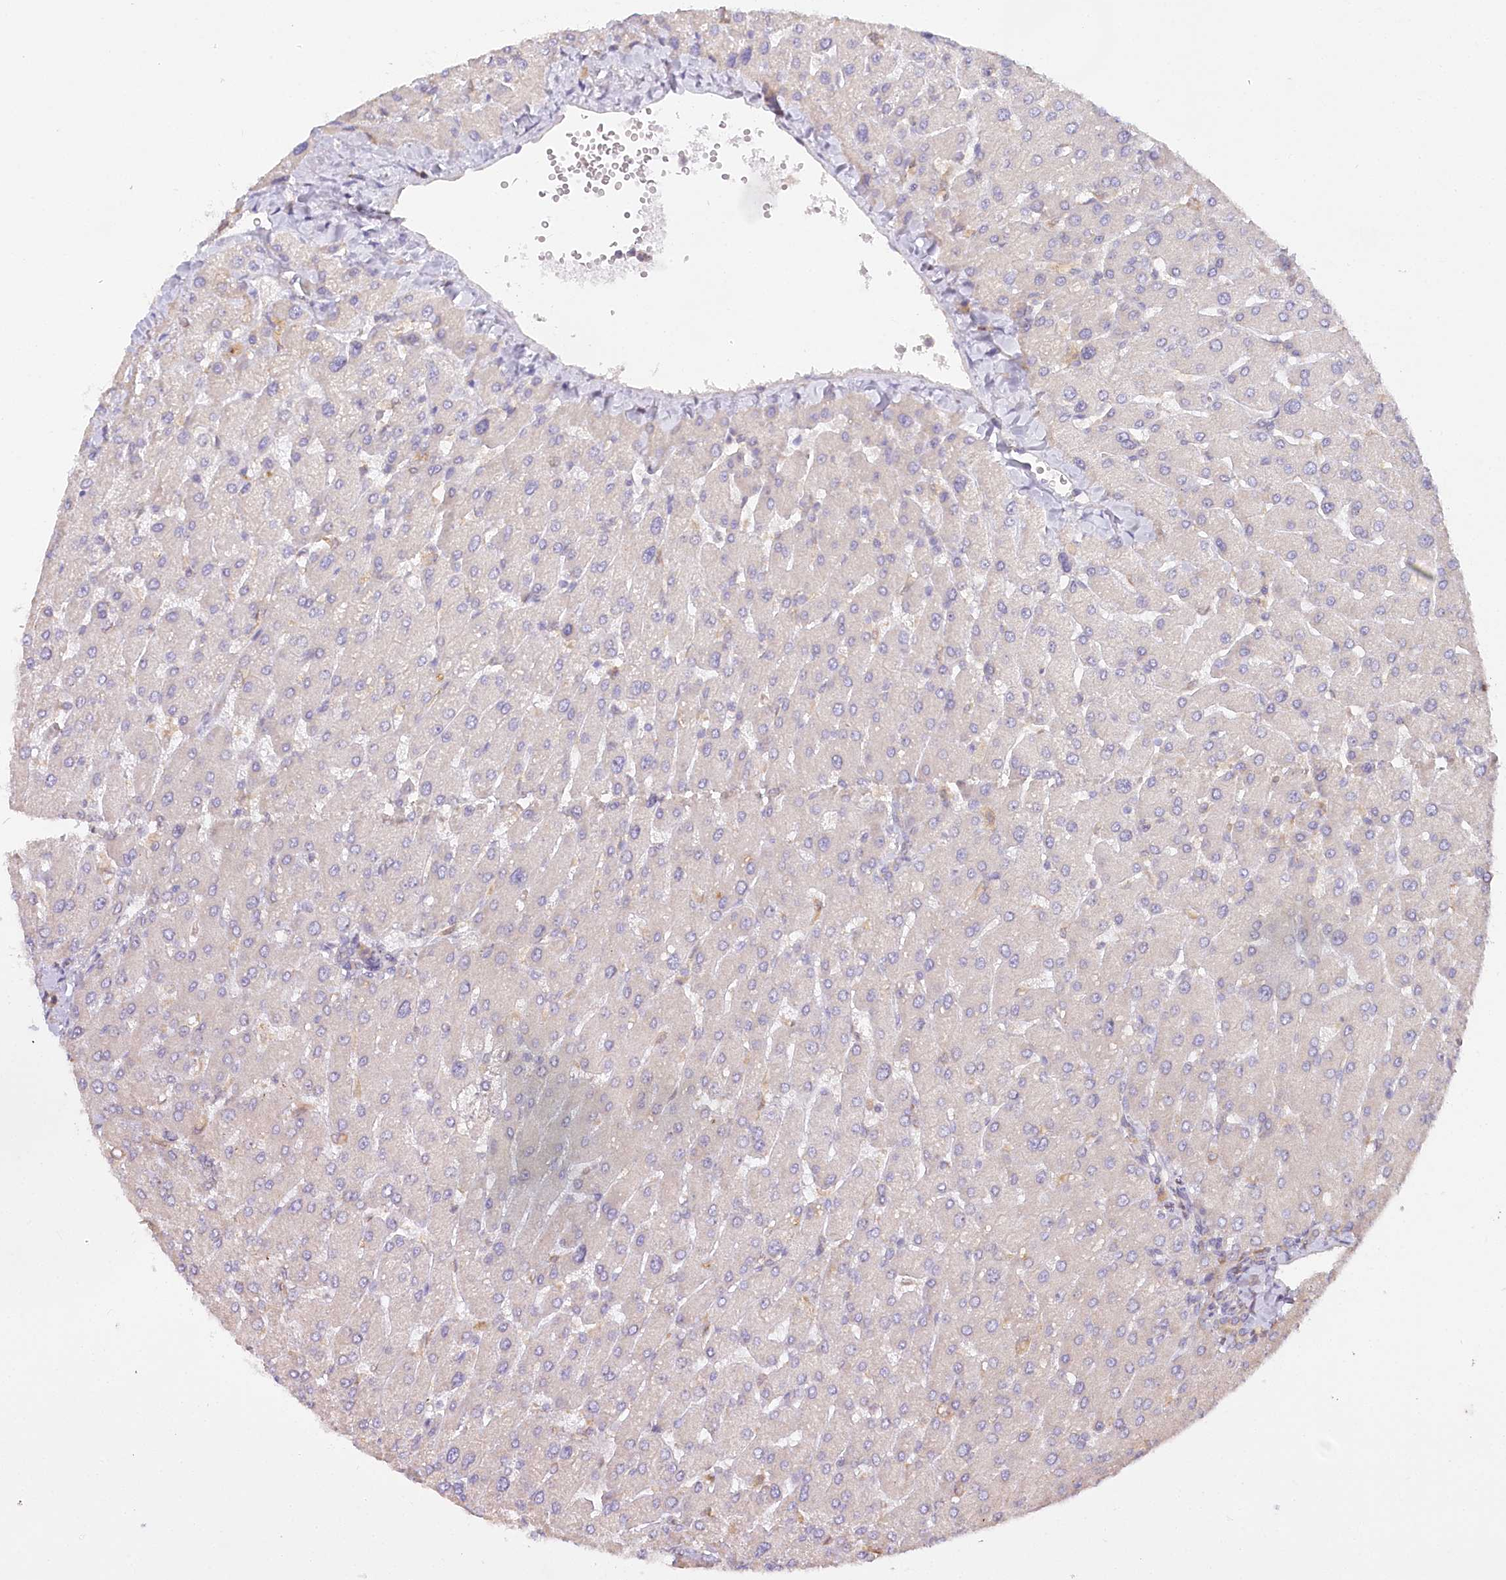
{"staining": {"intensity": "weak", "quantity": "<25%", "location": "cytoplasmic/membranous"}, "tissue": "liver", "cell_type": "Cholangiocytes", "image_type": "normal", "snomed": [{"axis": "morphology", "description": "Normal tissue, NOS"}, {"axis": "topography", "description": "Liver"}], "caption": "Cholangiocytes show no significant protein staining in normal liver. (DAB immunohistochemistry (IHC) visualized using brightfield microscopy, high magnification).", "gene": "PAIP2", "patient": {"sex": "male", "age": 55}}